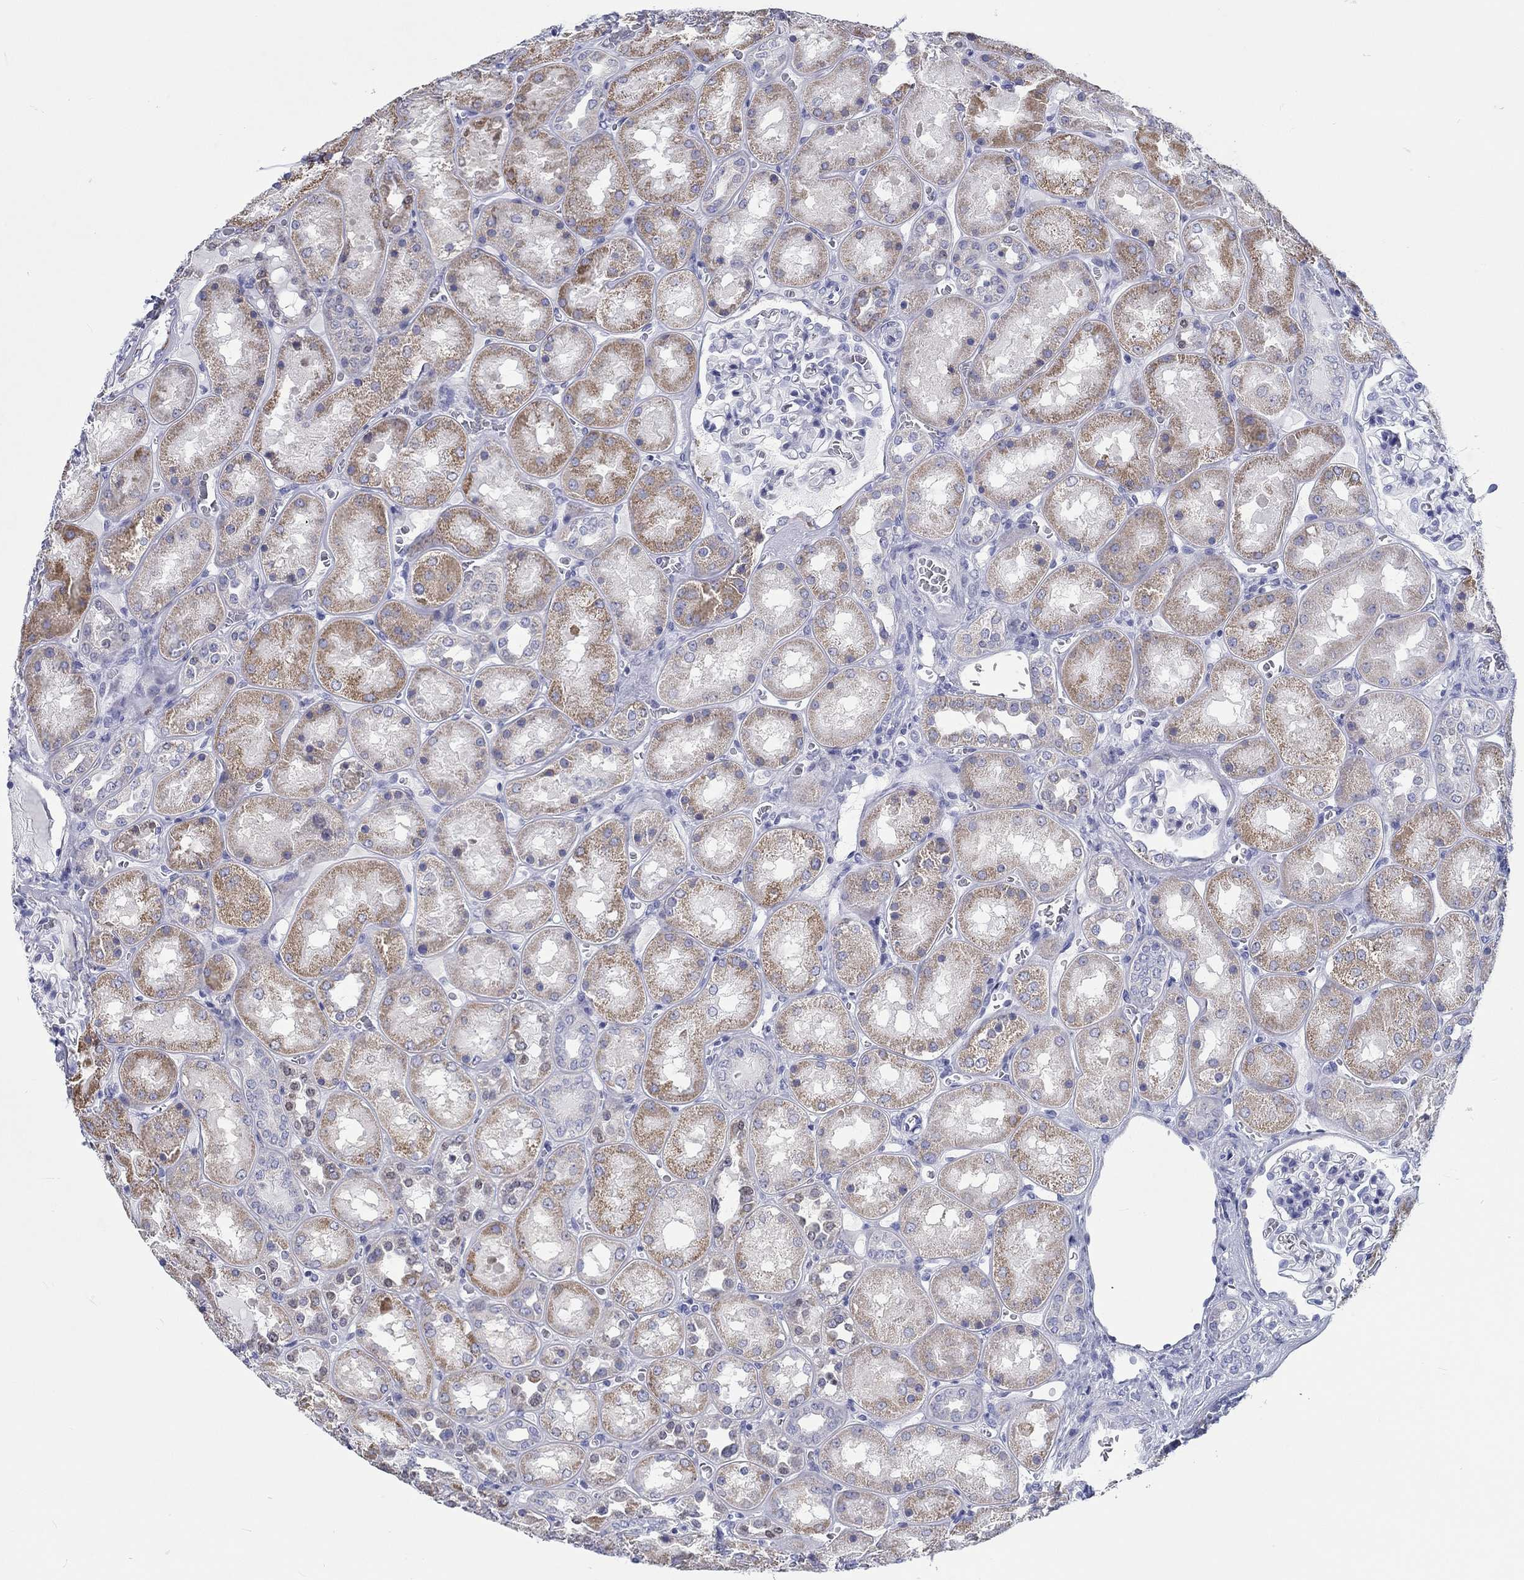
{"staining": {"intensity": "negative", "quantity": "none", "location": "none"}, "tissue": "kidney", "cell_type": "Cells in glomeruli", "image_type": "normal", "snomed": [{"axis": "morphology", "description": "Normal tissue, NOS"}, {"axis": "topography", "description": "Kidney"}], "caption": "A histopathology image of kidney stained for a protein shows no brown staining in cells in glomeruli. (Brightfield microscopy of DAB (3,3'-diaminobenzidine) immunohistochemistry (IHC) at high magnification).", "gene": "H1", "patient": {"sex": "male", "age": 73}}